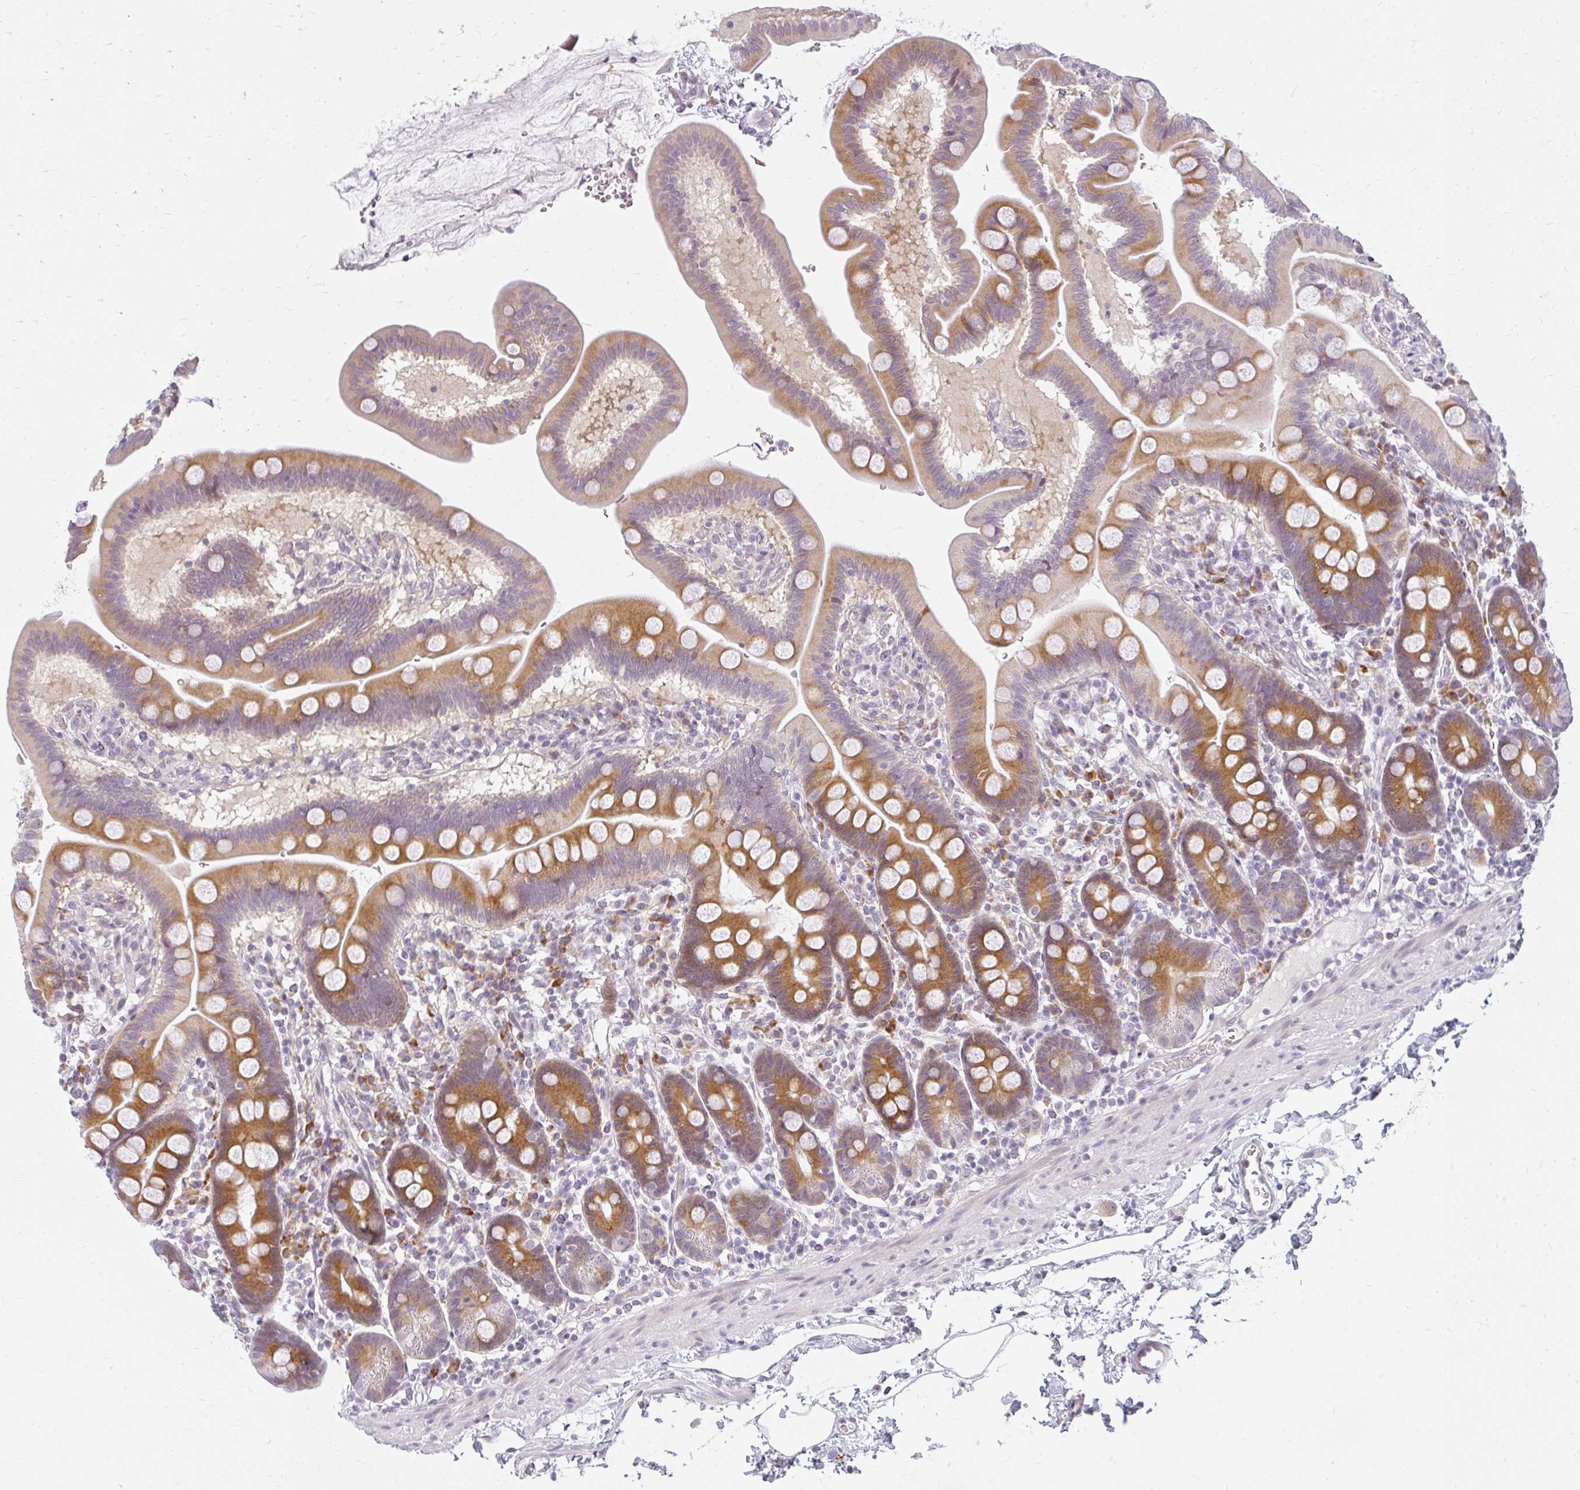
{"staining": {"intensity": "moderate", "quantity": ">75%", "location": "cytoplasmic/membranous"}, "tissue": "duodenum", "cell_type": "Glandular cells", "image_type": "normal", "snomed": [{"axis": "morphology", "description": "Normal tissue, NOS"}, {"axis": "topography", "description": "Duodenum"}], "caption": "Protein staining displays moderate cytoplasmic/membranous staining in approximately >75% of glandular cells in normal duodenum.", "gene": "ZFYVE26", "patient": {"sex": "male", "age": 59}}